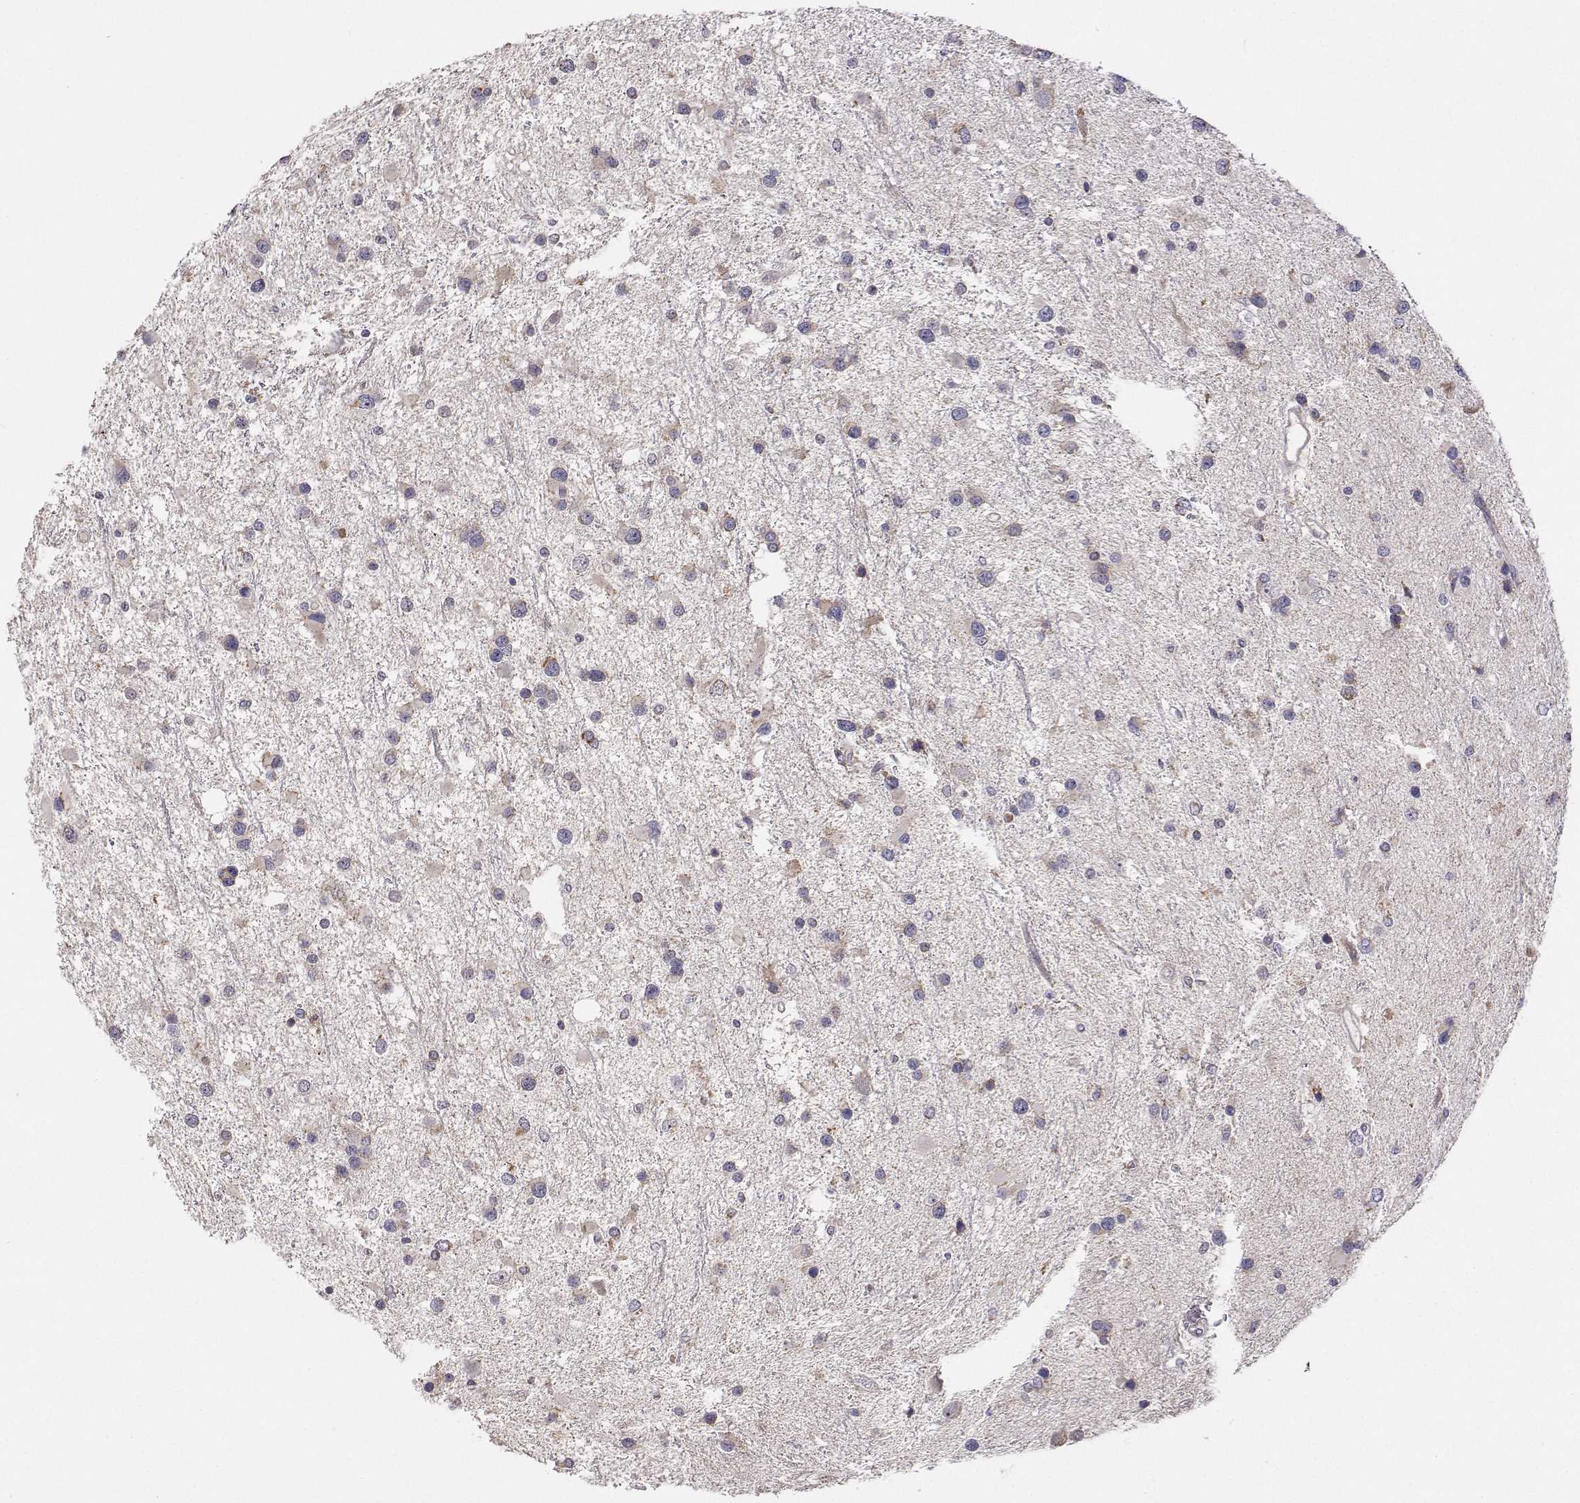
{"staining": {"intensity": "weak", "quantity": "<25%", "location": "cytoplasmic/membranous"}, "tissue": "glioma", "cell_type": "Tumor cells", "image_type": "cancer", "snomed": [{"axis": "morphology", "description": "Glioma, malignant, Low grade"}, {"axis": "topography", "description": "Brain"}], "caption": "Image shows no significant protein positivity in tumor cells of glioma. (DAB (3,3'-diaminobenzidine) IHC visualized using brightfield microscopy, high magnification).", "gene": "MRPL3", "patient": {"sex": "female", "age": 32}}